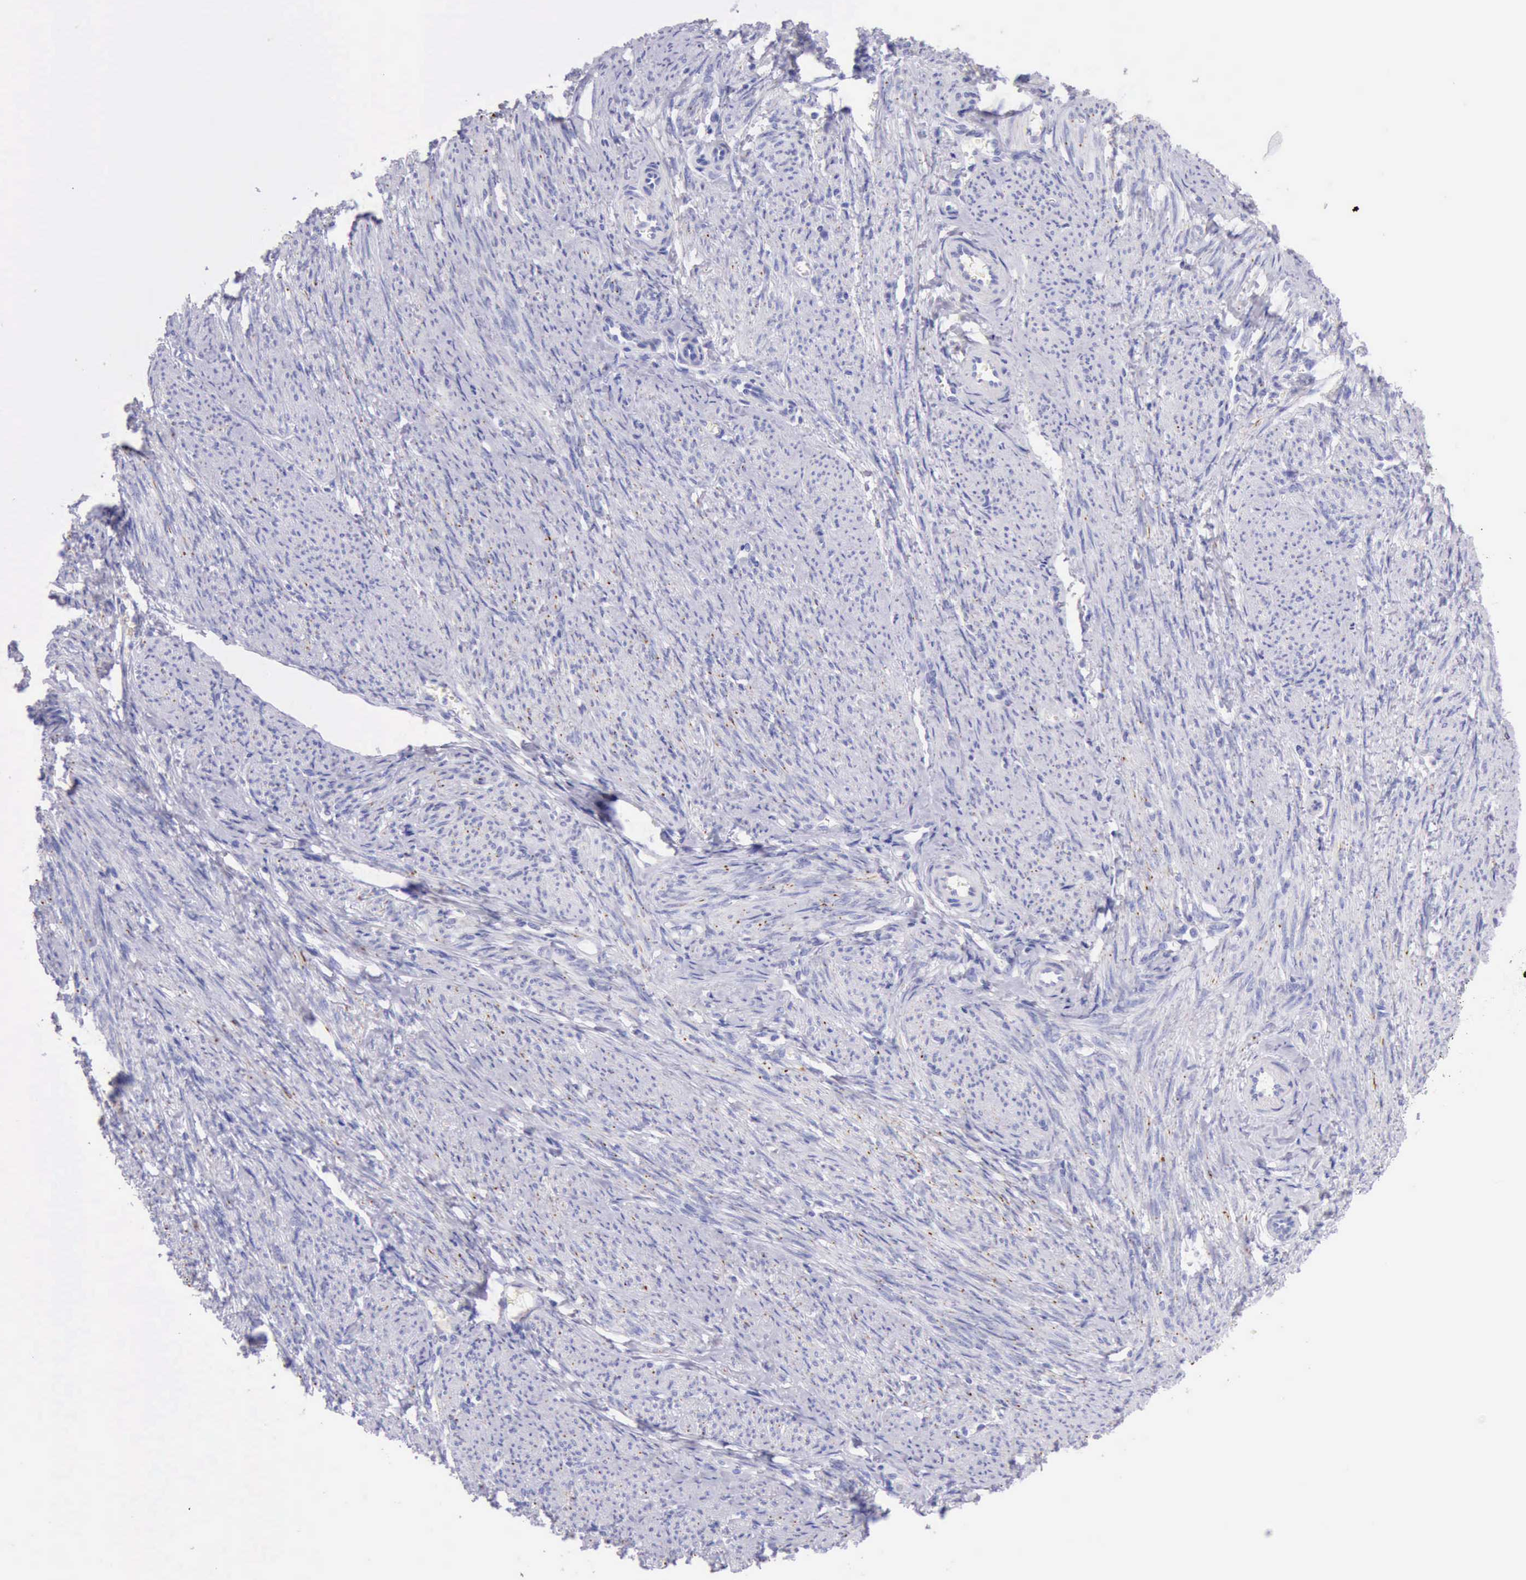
{"staining": {"intensity": "negative", "quantity": "none", "location": "none"}, "tissue": "smooth muscle", "cell_type": "Smooth muscle cells", "image_type": "normal", "snomed": [{"axis": "morphology", "description": "Normal tissue, NOS"}, {"axis": "topography", "description": "Smooth muscle"}, {"axis": "topography", "description": "Cervix"}], "caption": "Immunohistochemistry (IHC) photomicrograph of unremarkable smooth muscle: smooth muscle stained with DAB reveals no significant protein staining in smooth muscle cells. (Brightfield microscopy of DAB immunohistochemistry (IHC) at high magnification).", "gene": "KRT8", "patient": {"sex": "female", "age": 70}}